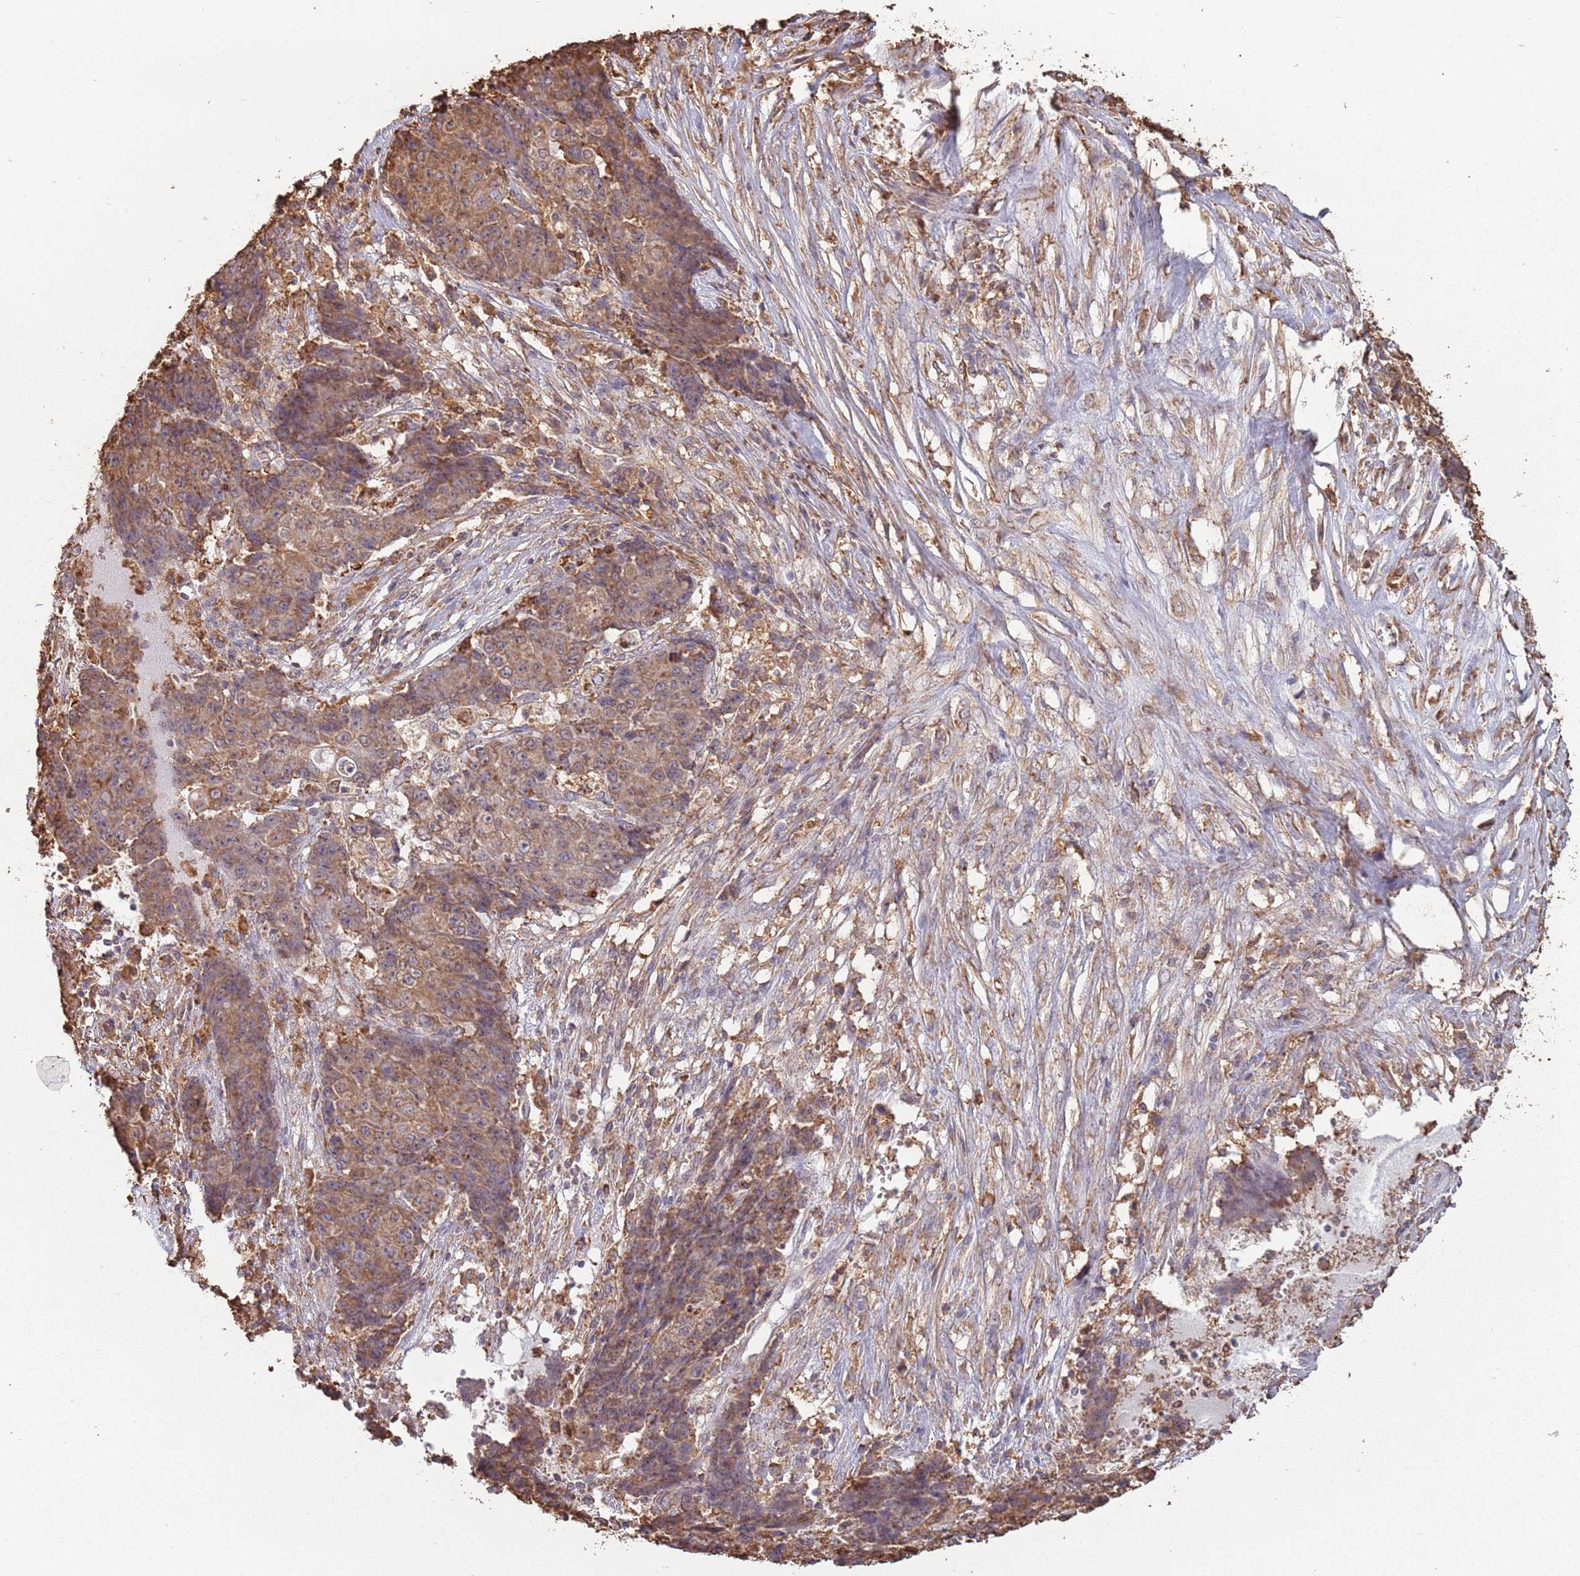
{"staining": {"intensity": "moderate", "quantity": ">75%", "location": "cytoplasmic/membranous"}, "tissue": "ovarian cancer", "cell_type": "Tumor cells", "image_type": "cancer", "snomed": [{"axis": "morphology", "description": "Carcinoma, endometroid"}, {"axis": "topography", "description": "Ovary"}], "caption": "IHC (DAB) staining of endometroid carcinoma (ovarian) reveals moderate cytoplasmic/membranous protein expression in about >75% of tumor cells.", "gene": "ATOSB", "patient": {"sex": "female", "age": 42}}